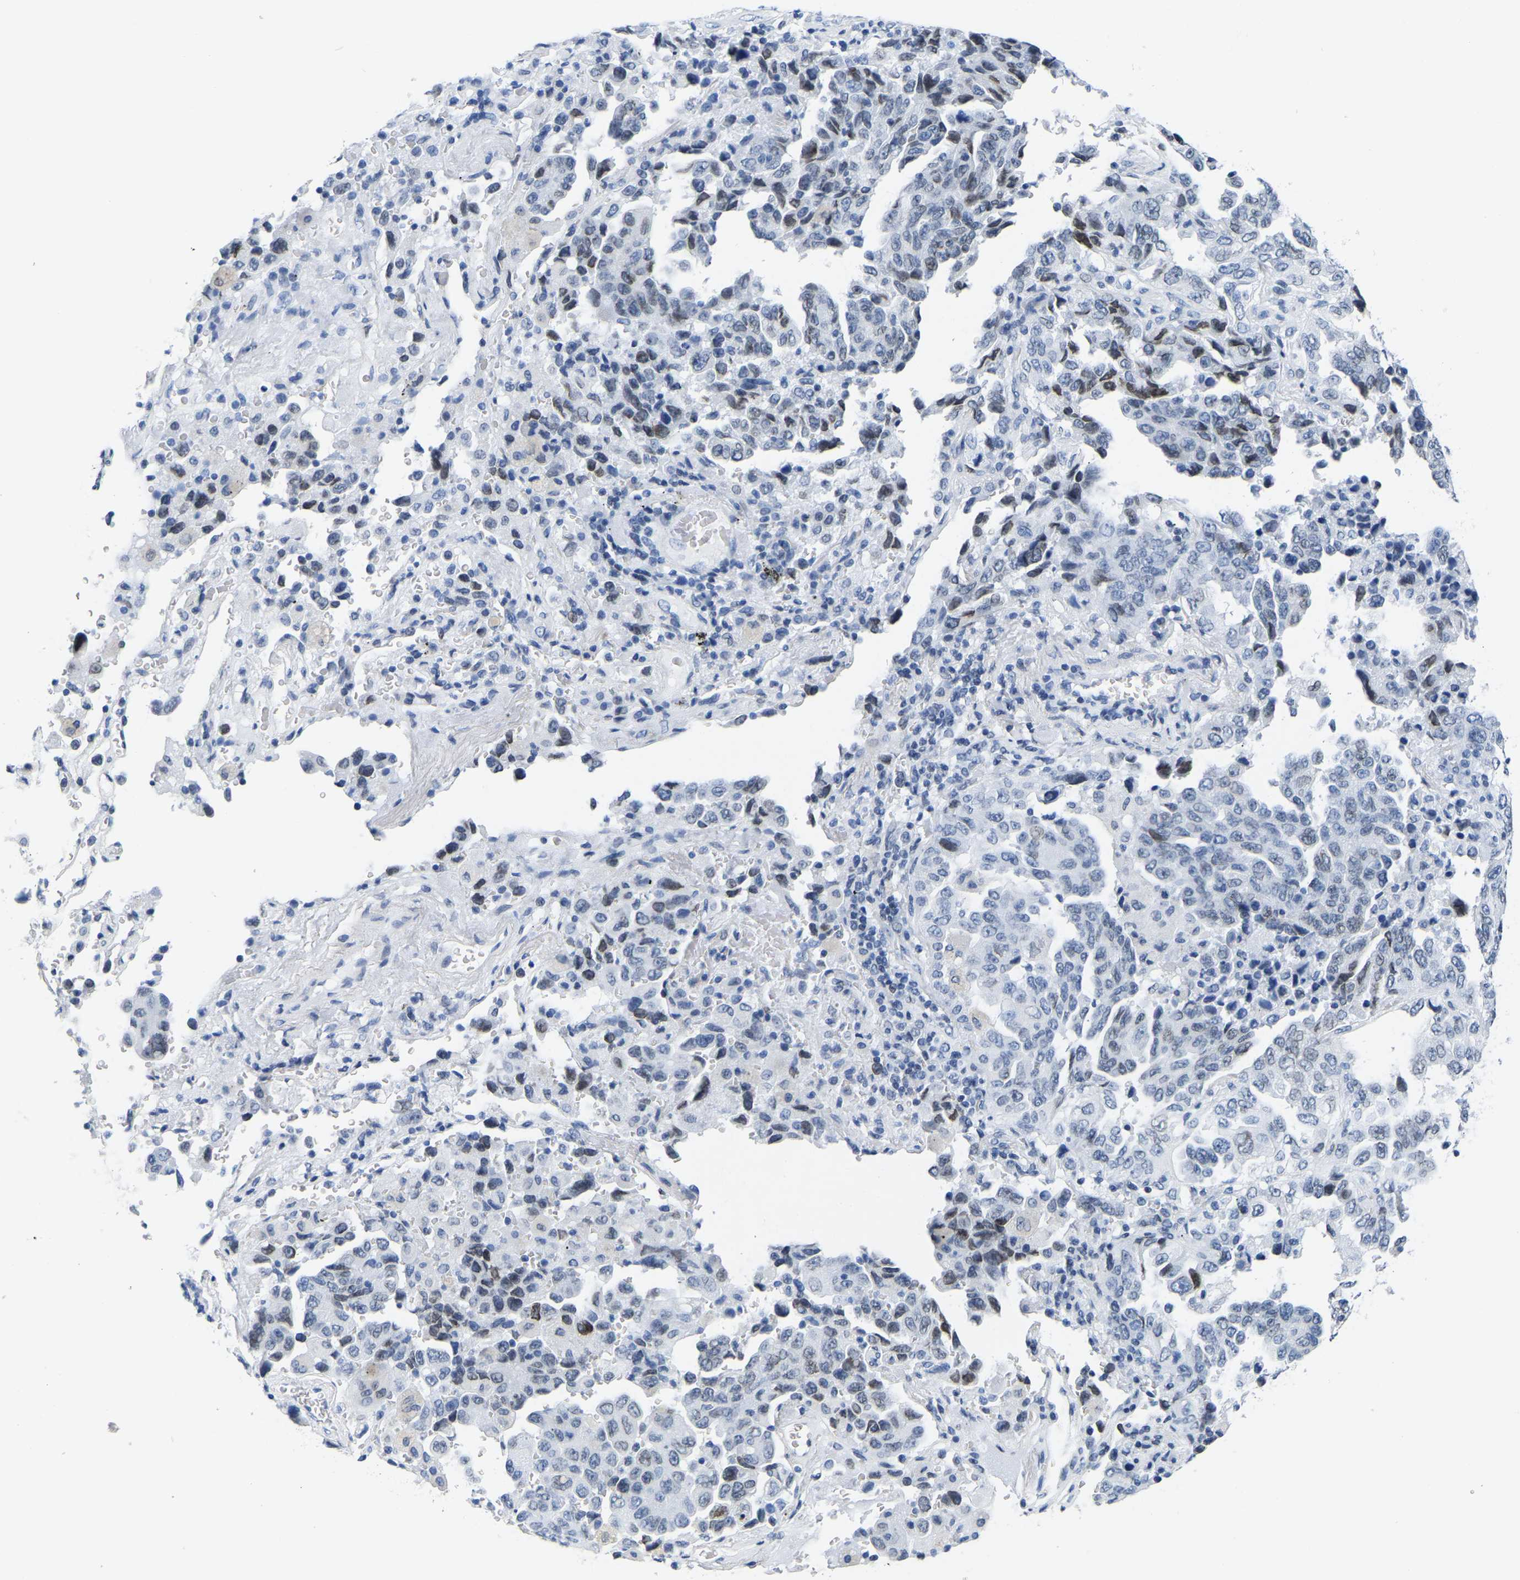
{"staining": {"intensity": "moderate", "quantity": "<25%", "location": "nuclear"}, "tissue": "lung cancer", "cell_type": "Tumor cells", "image_type": "cancer", "snomed": [{"axis": "morphology", "description": "Adenocarcinoma, NOS"}, {"axis": "topography", "description": "Lung"}], "caption": "Human adenocarcinoma (lung) stained for a protein (brown) shows moderate nuclear positive staining in about <25% of tumor cells.", "gene": "UPK3A", "patient": {"sex": "female", "age": 51}}